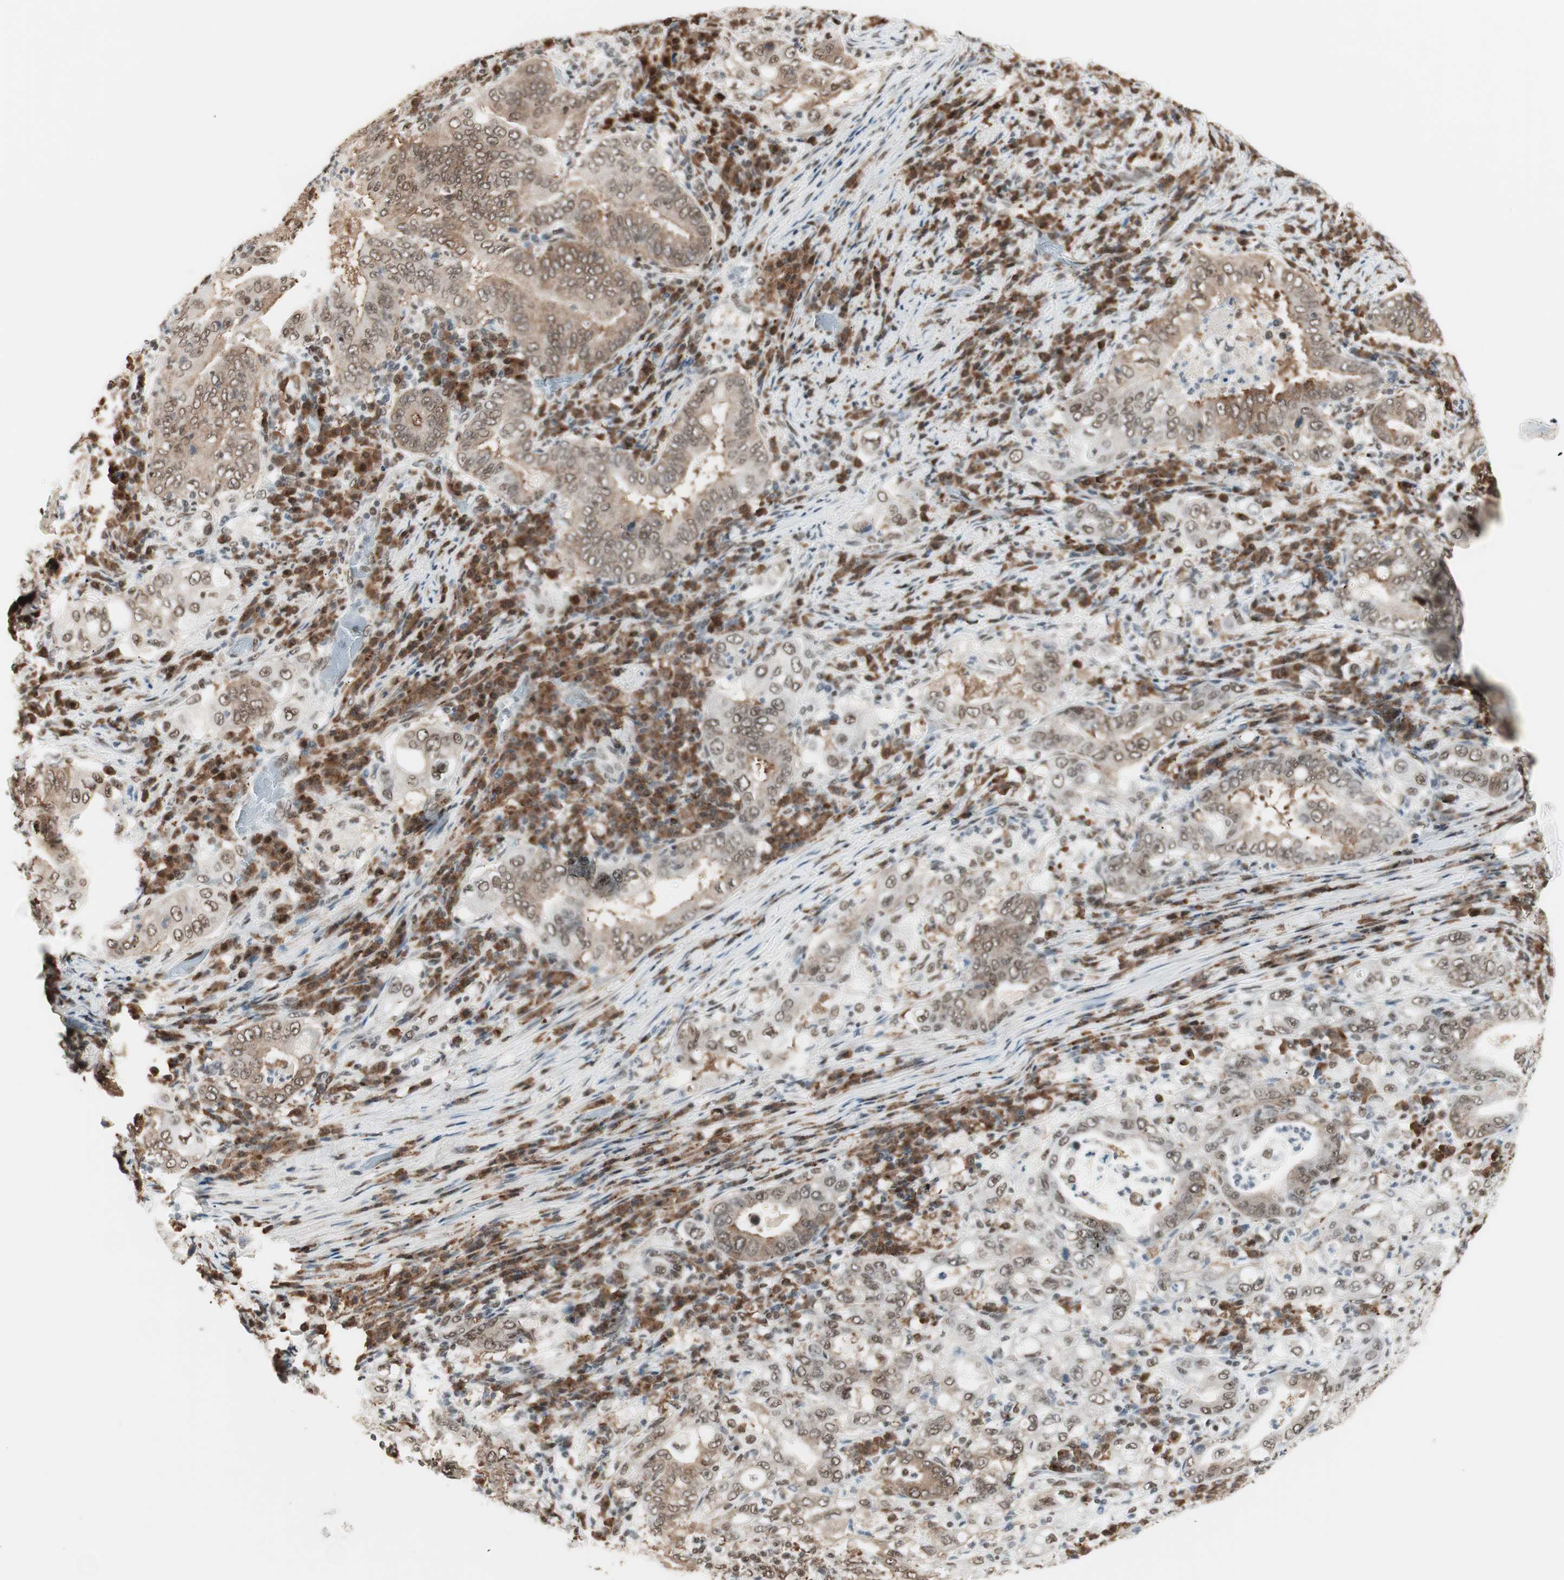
{"staining": {"intensity": "weak", "quantity": ">75%", "location": "cytoplasmic/membranous,nuclear"}, "tissue": "stomach cancer", "cell_type": "Tumor cells", "image_type": "cancer", "snomed": [{"axis": "morphology", "description": "Normal tissue, NOS"}, {"axis": "morphology", "description": "Adenocarcinoma, NOS"}, {"axis": "topography", "description": "Esophagus"}, {"axis": "topography", "description": "Stomach, upper"}, {"axis": "topography", "description": "Peripheral nerve tissue"}], "caption": "Human stomach cancer stained with a brown dye displays weak cytoplasmic/membranous and nuclear positive staining in approximately >75% of tumor cells.", "gene": "SMARCE1", "patient": {"sex": "male", "age": 62}}